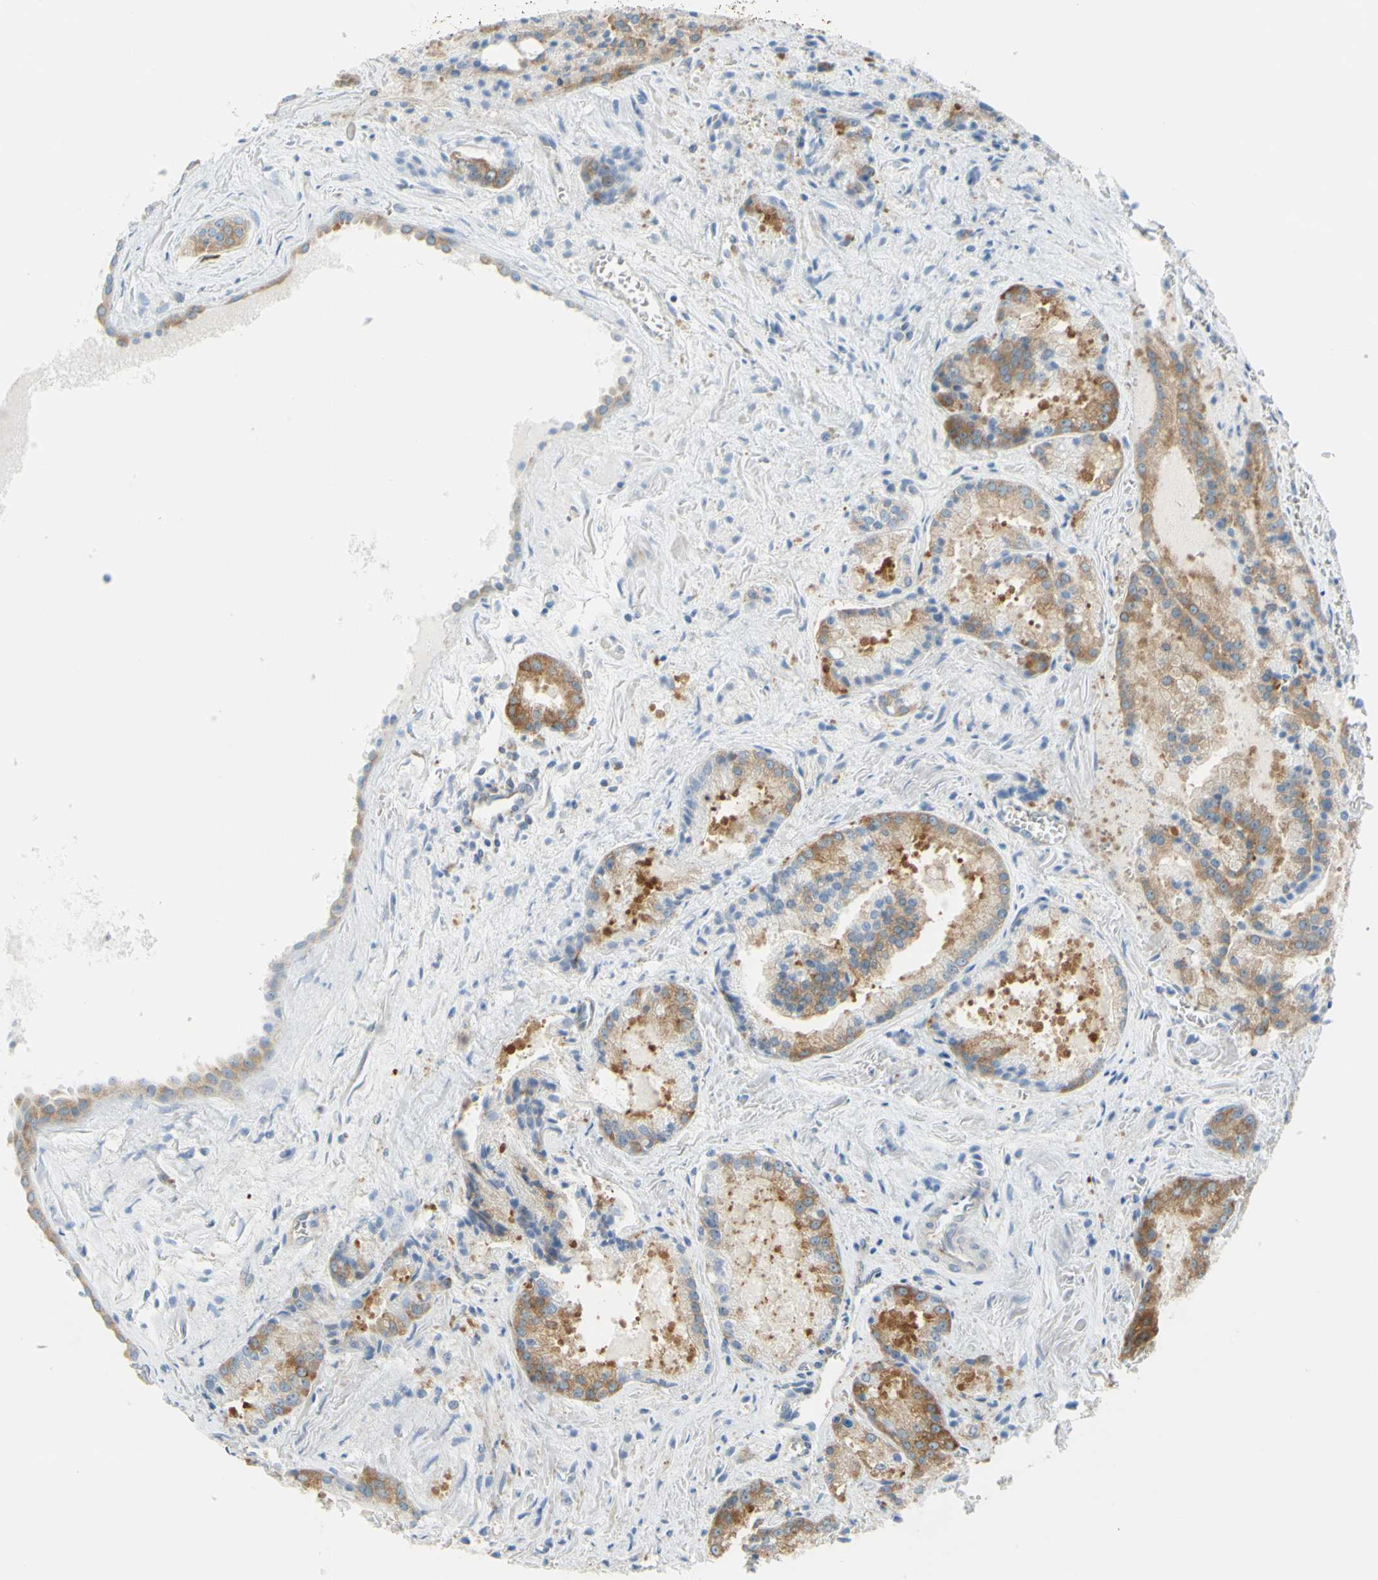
{"staining": {"intensity": "moderate", "quantity": ">75%", "location": "cytoplasmic/membranous"}, "tissue": "prostate cancer", "cell_type": "Tumor cells", "image_type": "cancer", "snomed": [{"axis": "morphology", "description": "Adenocarcinoma, Low grade"}, {"axis": "topography", "description": "Prostate"}], "caption": "This photomicrograph exhibits IHC staining of low-grade adenocarcinoma (prostate), with medium moderate cytoplasmic/membranous expression in approximately >75% of tumor cells.", "gene": "FRMD4B", "patient": {"sex": "male", "age": 64}}